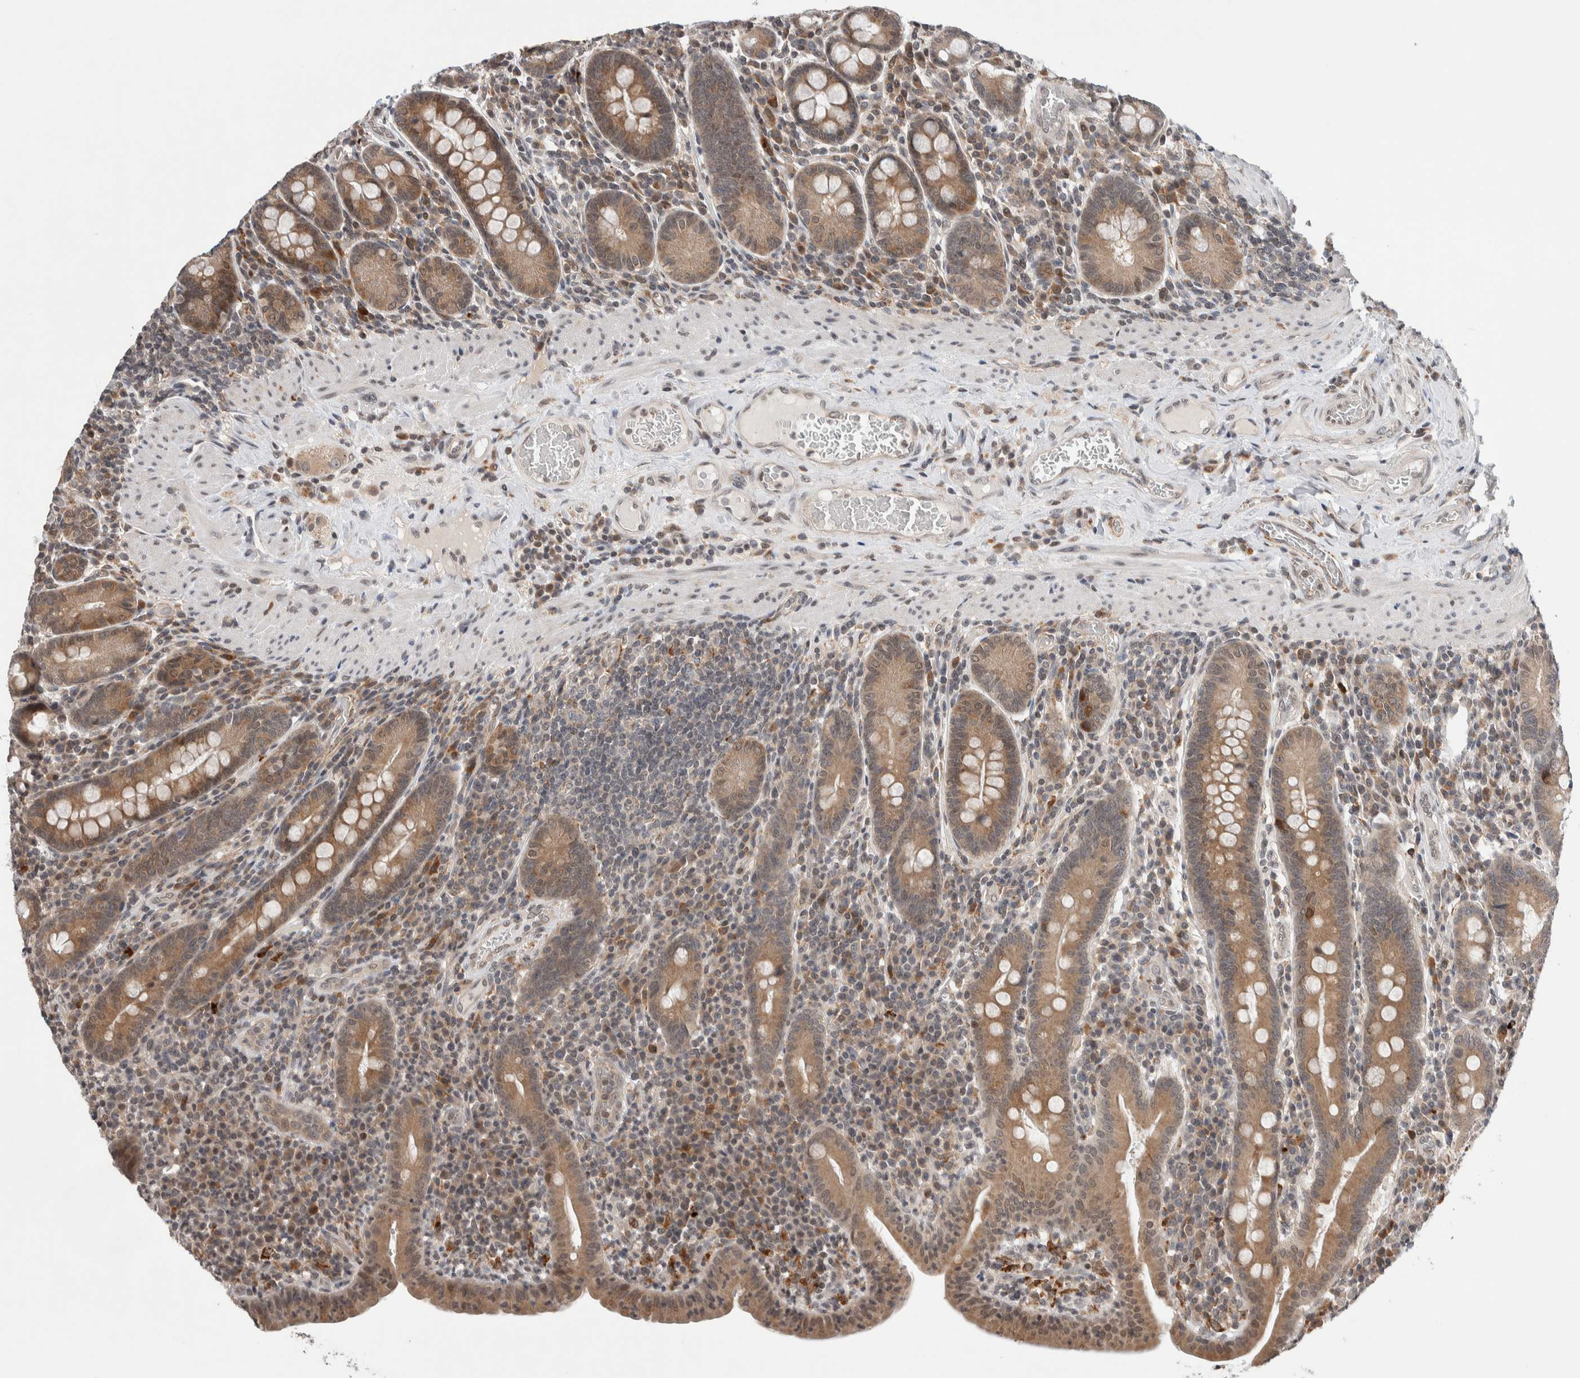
{"staining": {"intensity": "moderate", "quantity": ">75%", "location": "cytoplasmic/membranous"}, "tissue": "duodenum", "cell_type": "Glandular cells", "image_type": "normal", "snomed": [{"axis": "morphology", "description": "Normal tissue, NOS"}, {"axis": "morphology", "description": "Adenocarcinoma, NOS"}, {"axis": "topography", "description": "Pancreas"}, {"axis": "topography", "description": "Duodenum"}], "caption": "Immunohistochemical staining of unremarkable human duodenum exhibits moderate cytoplasmic/membranous protein positivity in approximately >75% of glandular cells.", "gene": "KCNK1", "patient": {"sex": "male", "age": 50}}